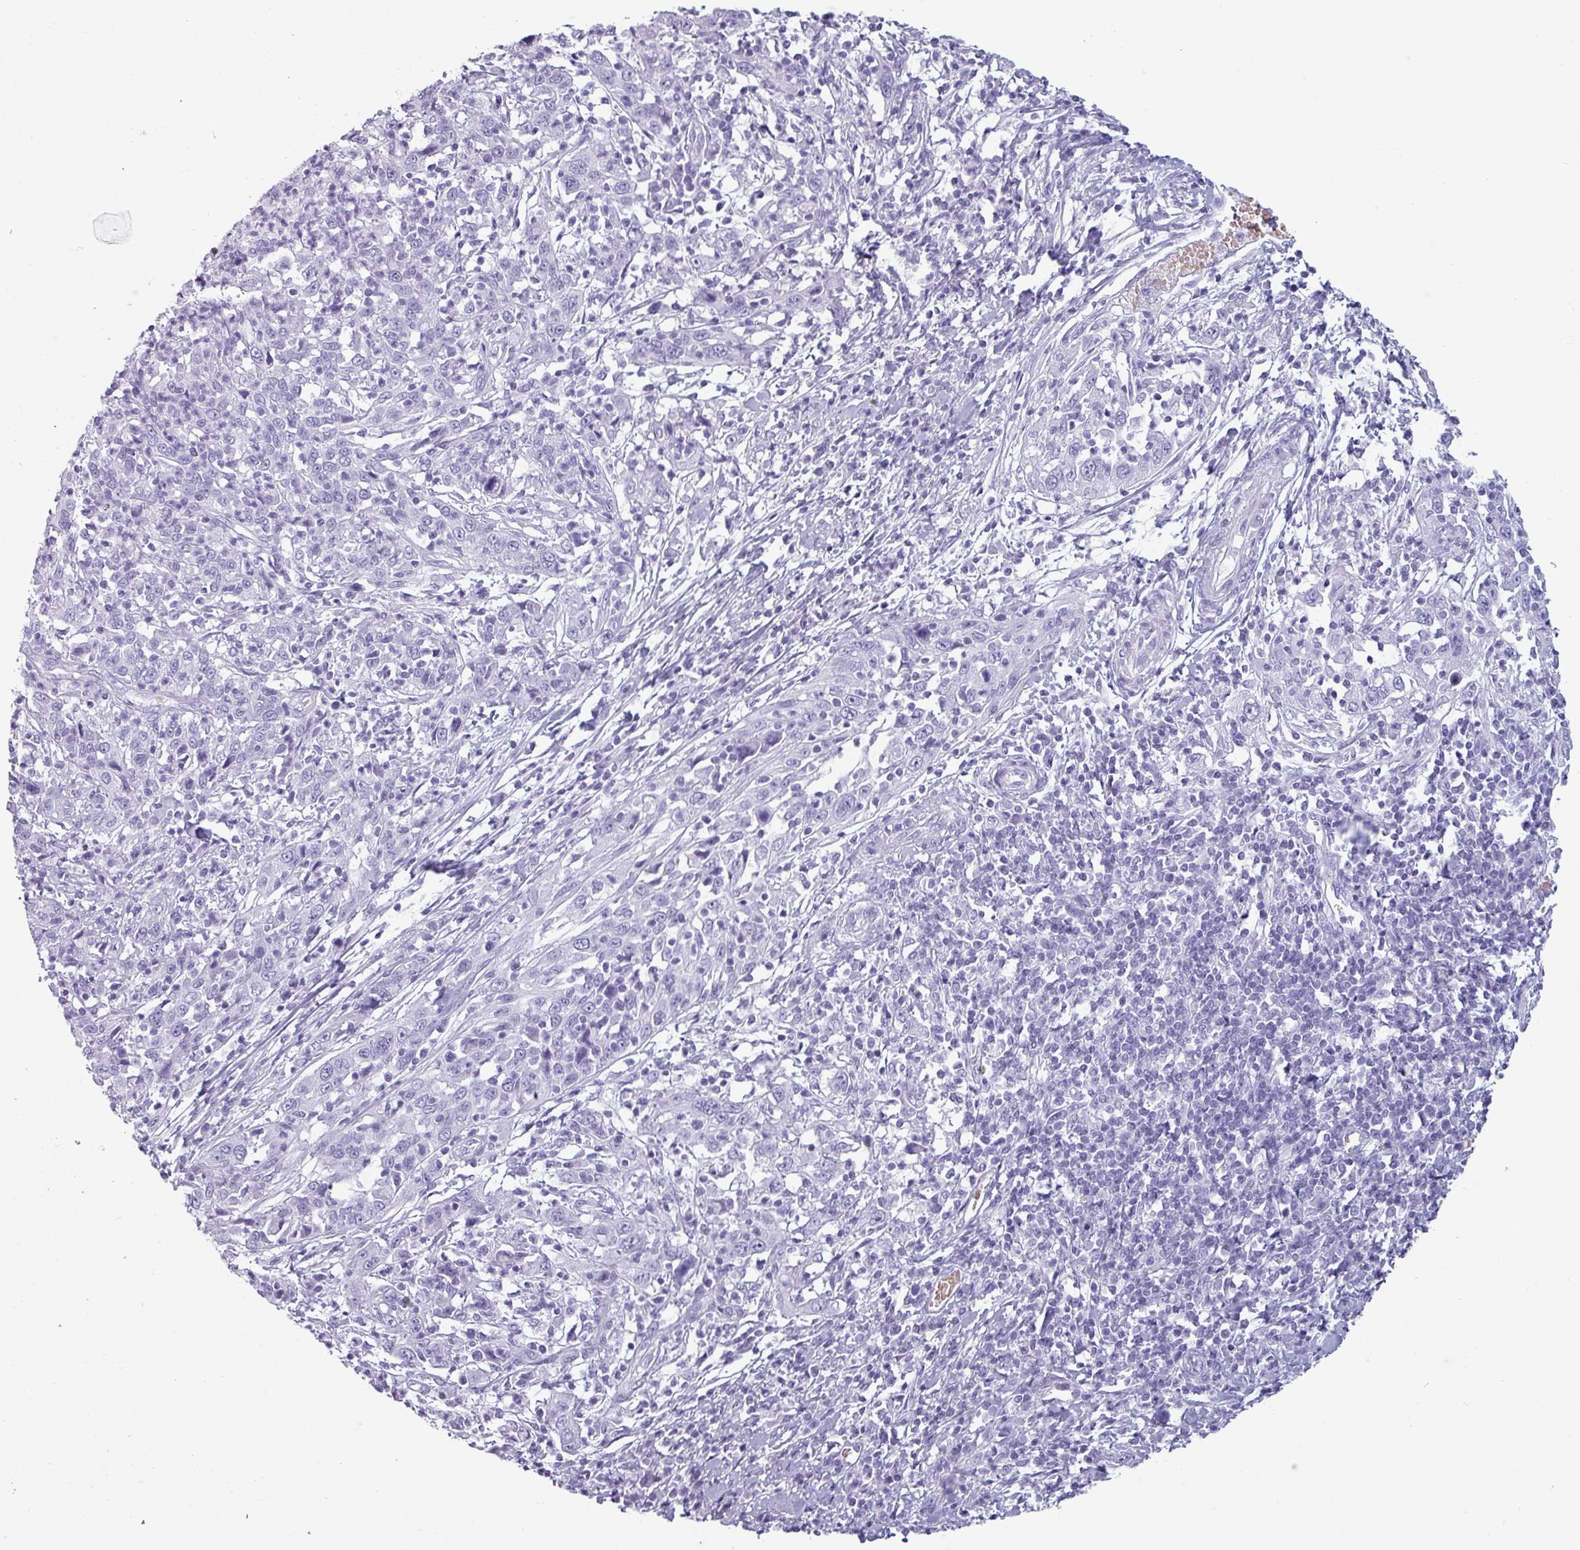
{"staining": {"intensity": "negative", "quantity": "none", "location": "none"}, "tissue": "cervical cancer", "cell_type": "Tumor cells", "image_type": "cancer", "snomed": [{"axis": "morphology", "description": "Squamous cell carcinoma, NOS"}, {"axis": "topography", "description": "Cervix"}], "caption": "High power microscopy micrograph of an immunohistochemistry (IHC) micrograph of squamous cell carcinoma (cervical), revealing no significant expression in tumor cells. (Stains: DAB (3,3'-diaminobenzidine) IHC with hematoxylin counter stain, Microscopy: brightfield microscopy at high magnification).", "gene": "CRYBB2", "patient": {"sex": "female", "age": 46}}